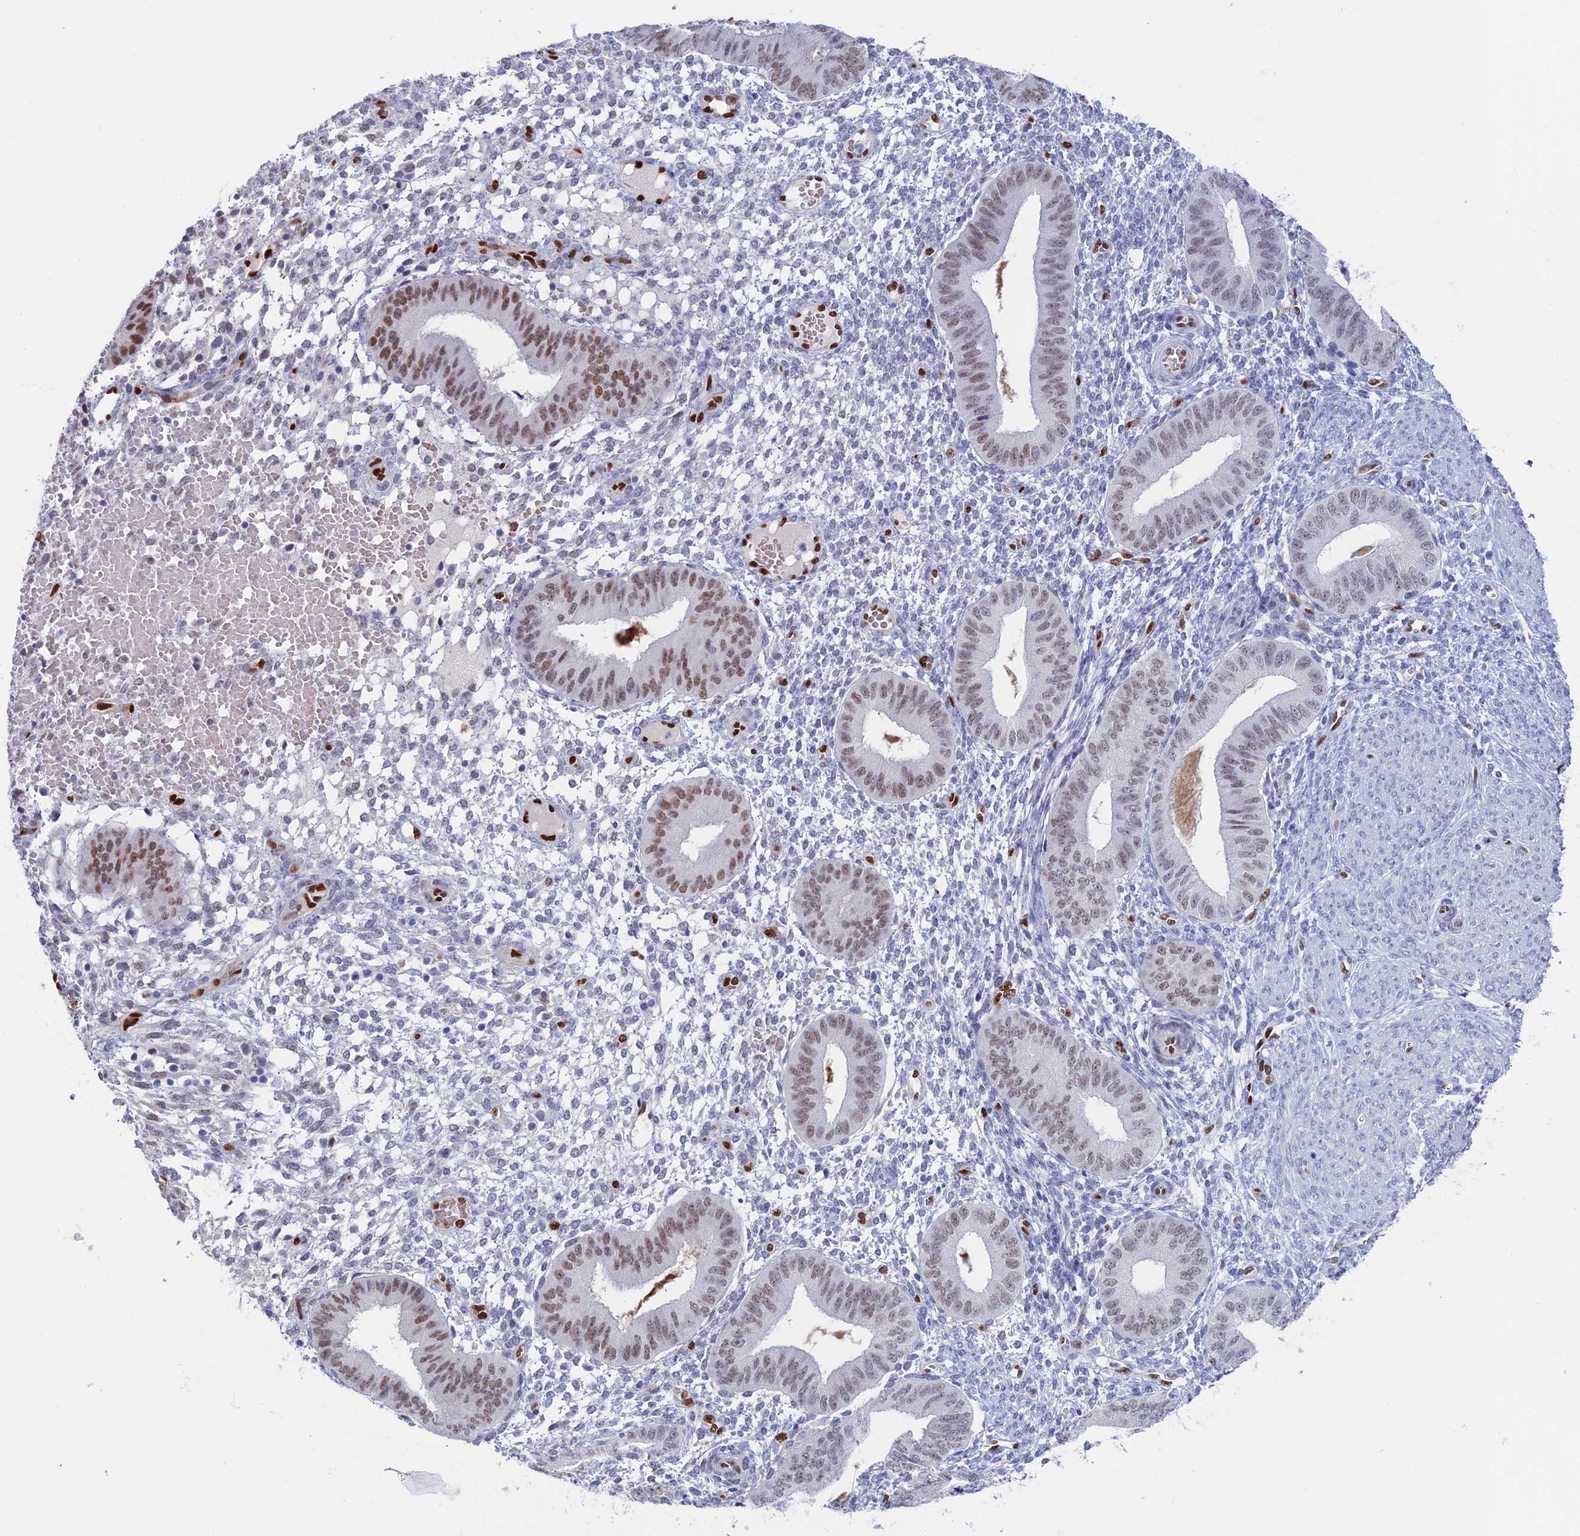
{"staining": {"intensity": "negative", "quantity": "none", "location": "none"}, "tissue": "endometrium", "cell_type": "Cells in endometrial stroma", "image_type": "normal", "snomed": [{"axis": "morphology", "description": "Normal tissue, NOS"}, {"axis": "topography", "description": "Endometrium"}], "caption": "IHC histopathology image of normal endometrium: human endometrium stained with DAB exhibits no significant protein expression in cells in endometrial stroma.", "gene": "NOL4L", "patient": {"sex": "female", "age": 49}}